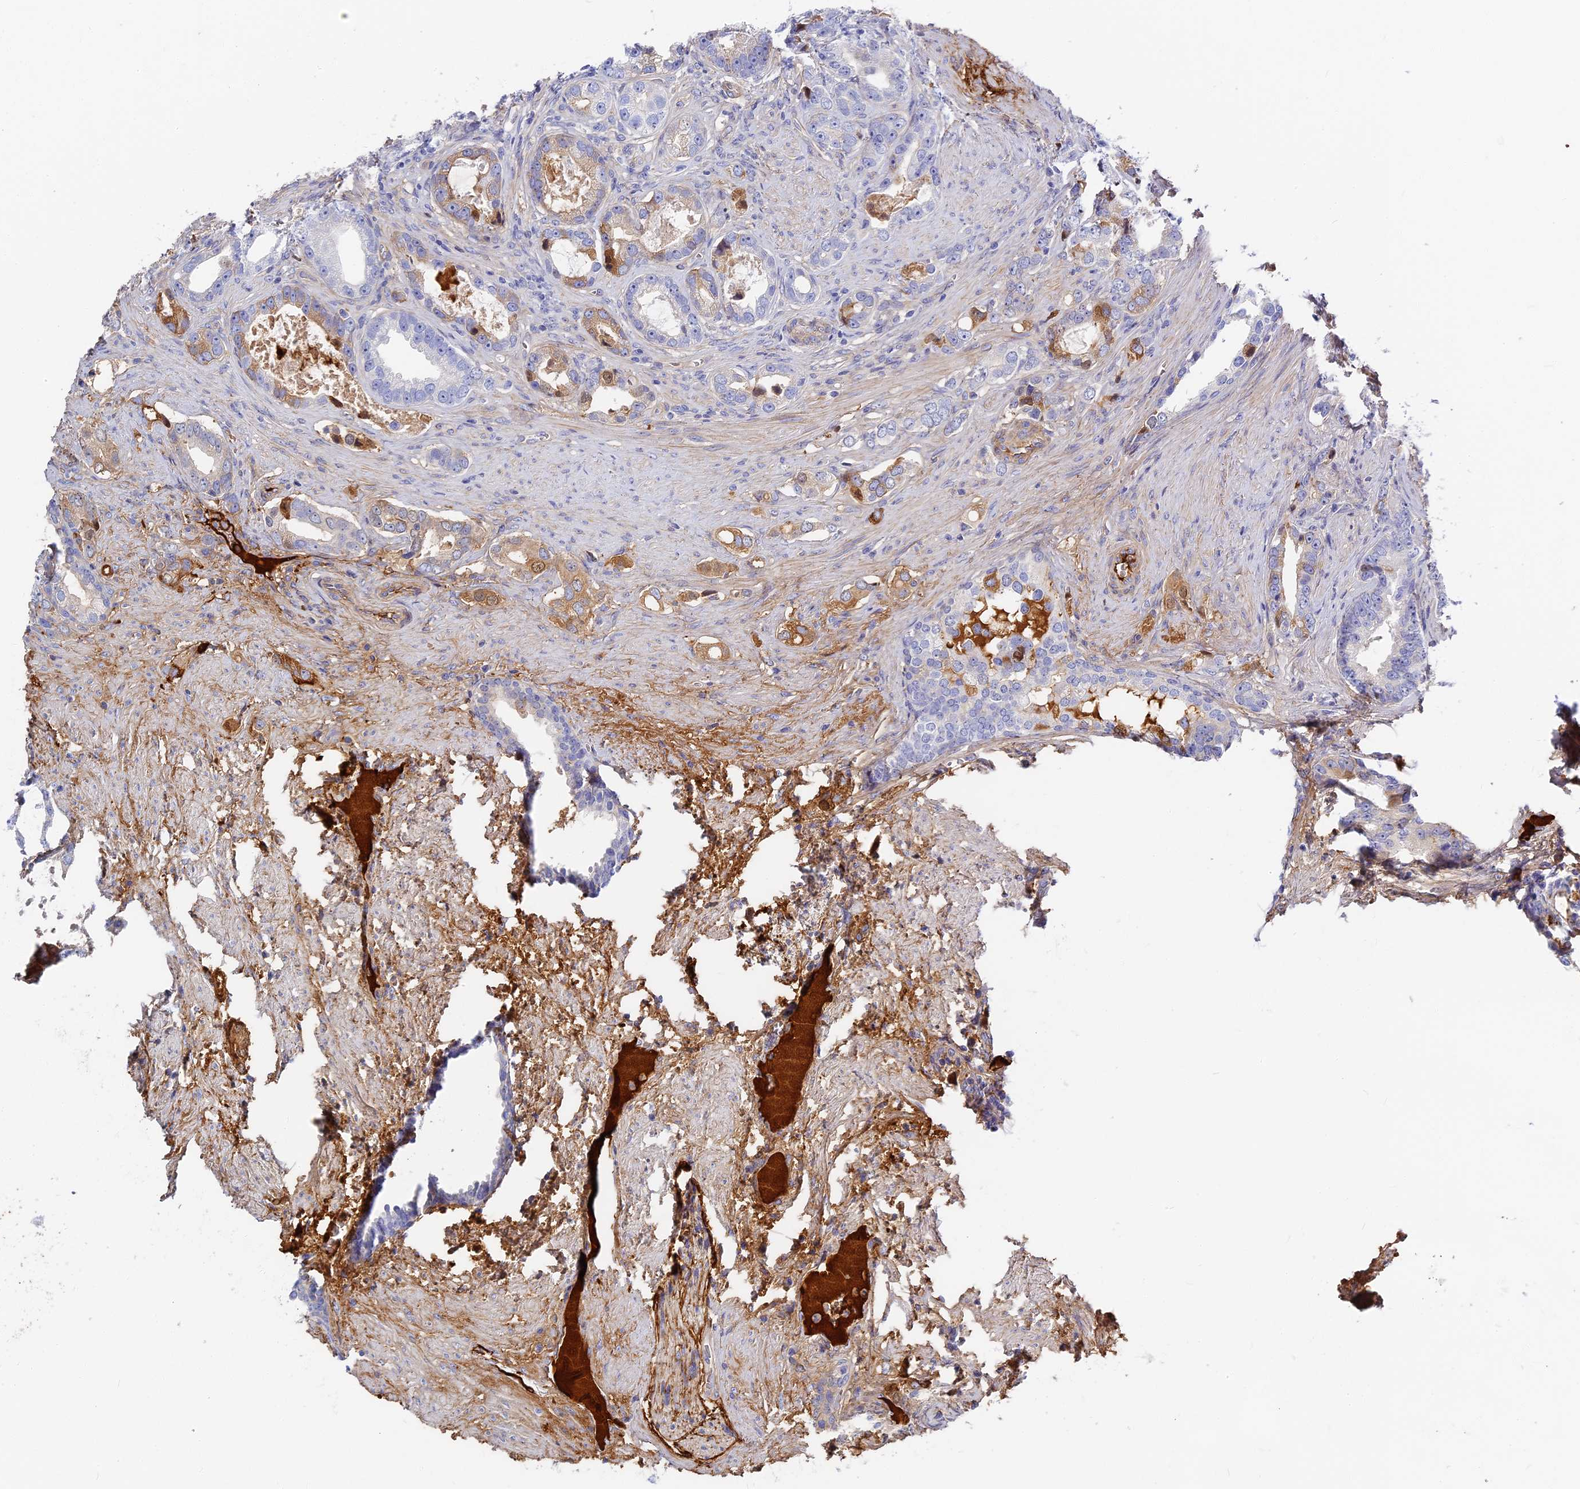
{"staining": {"intensity": "moderate", "quantity": "<25%", "location": "cytoplasmic/membranous"}, "tissue": "prostate cancer", "cell_type": "Tumor cells", "image_type": "cancer", "snomed": [{"axis": "morphology", "description": "Adenocarcinoma, High grade"}, {"axis": "topography", "description": "Prostate"}], "caption": "A low amount of moderate cytoplasmic/membranous positivity is seen in approximately <25% of tumor cells in adenocarcinoma (high-grade) (prostate) tissue.", "gene": "ITIH1", "patient": {"sex": "male", "age": 67}}